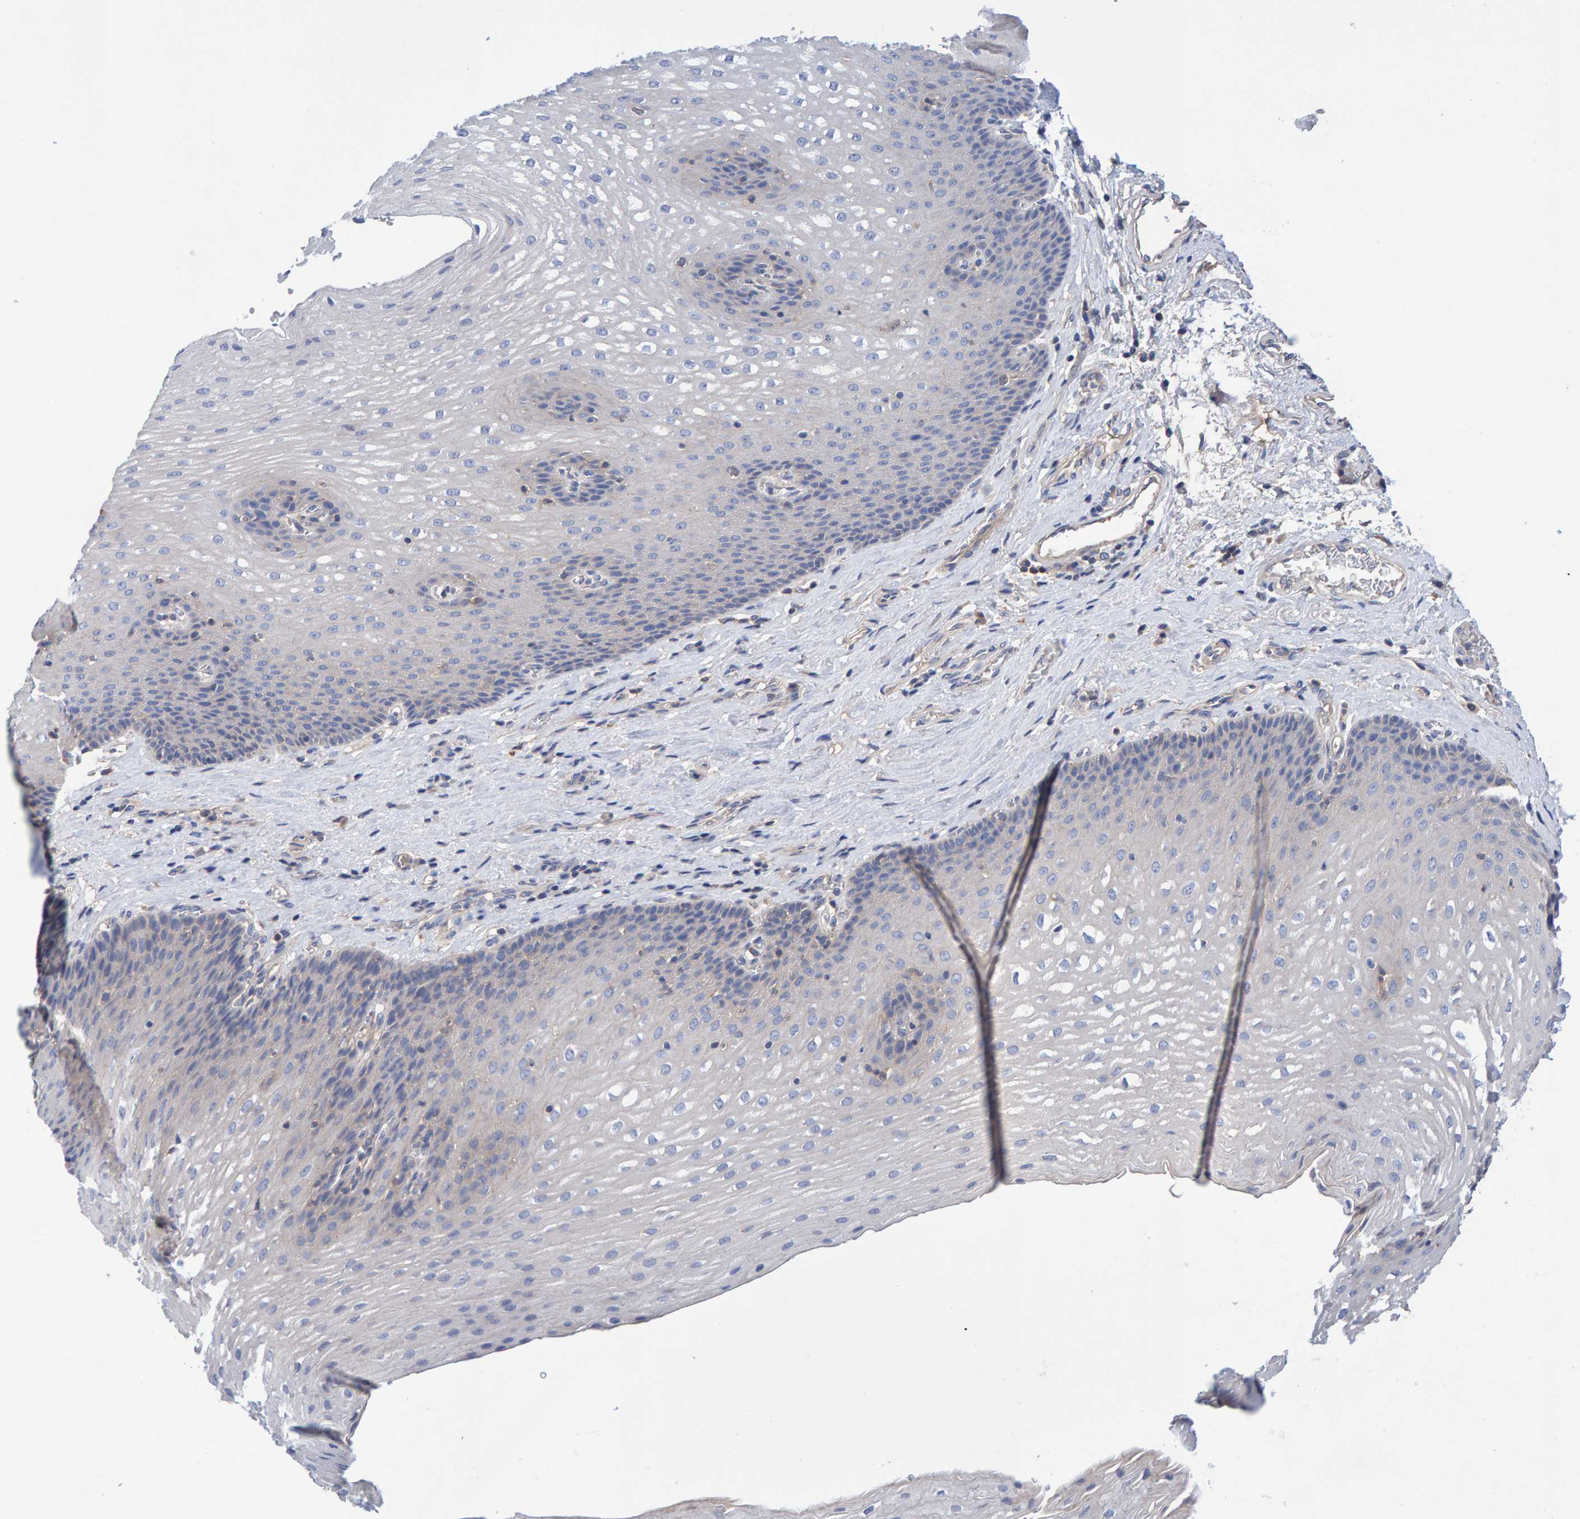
{"staining": {"intensity": "negative", "quantity": "none", "location": "none"}, "tissue": "esophagus", "cell_type": "Squamous epithelial cells", "image_type": "normal", "snomed": [{"axis": "morphology", "description": "Normal tissue, NOS"}, {"axis": "topography", "description": "Esophagus"}], "caption": "DAB (3,3'-diaminobenzidine) immunohistochemical staining of normal esophagus reveals no significant staining in squamous epithelial cells.", "gene": "EFR3A", "patient": {"sex": "male", "age": 48}}